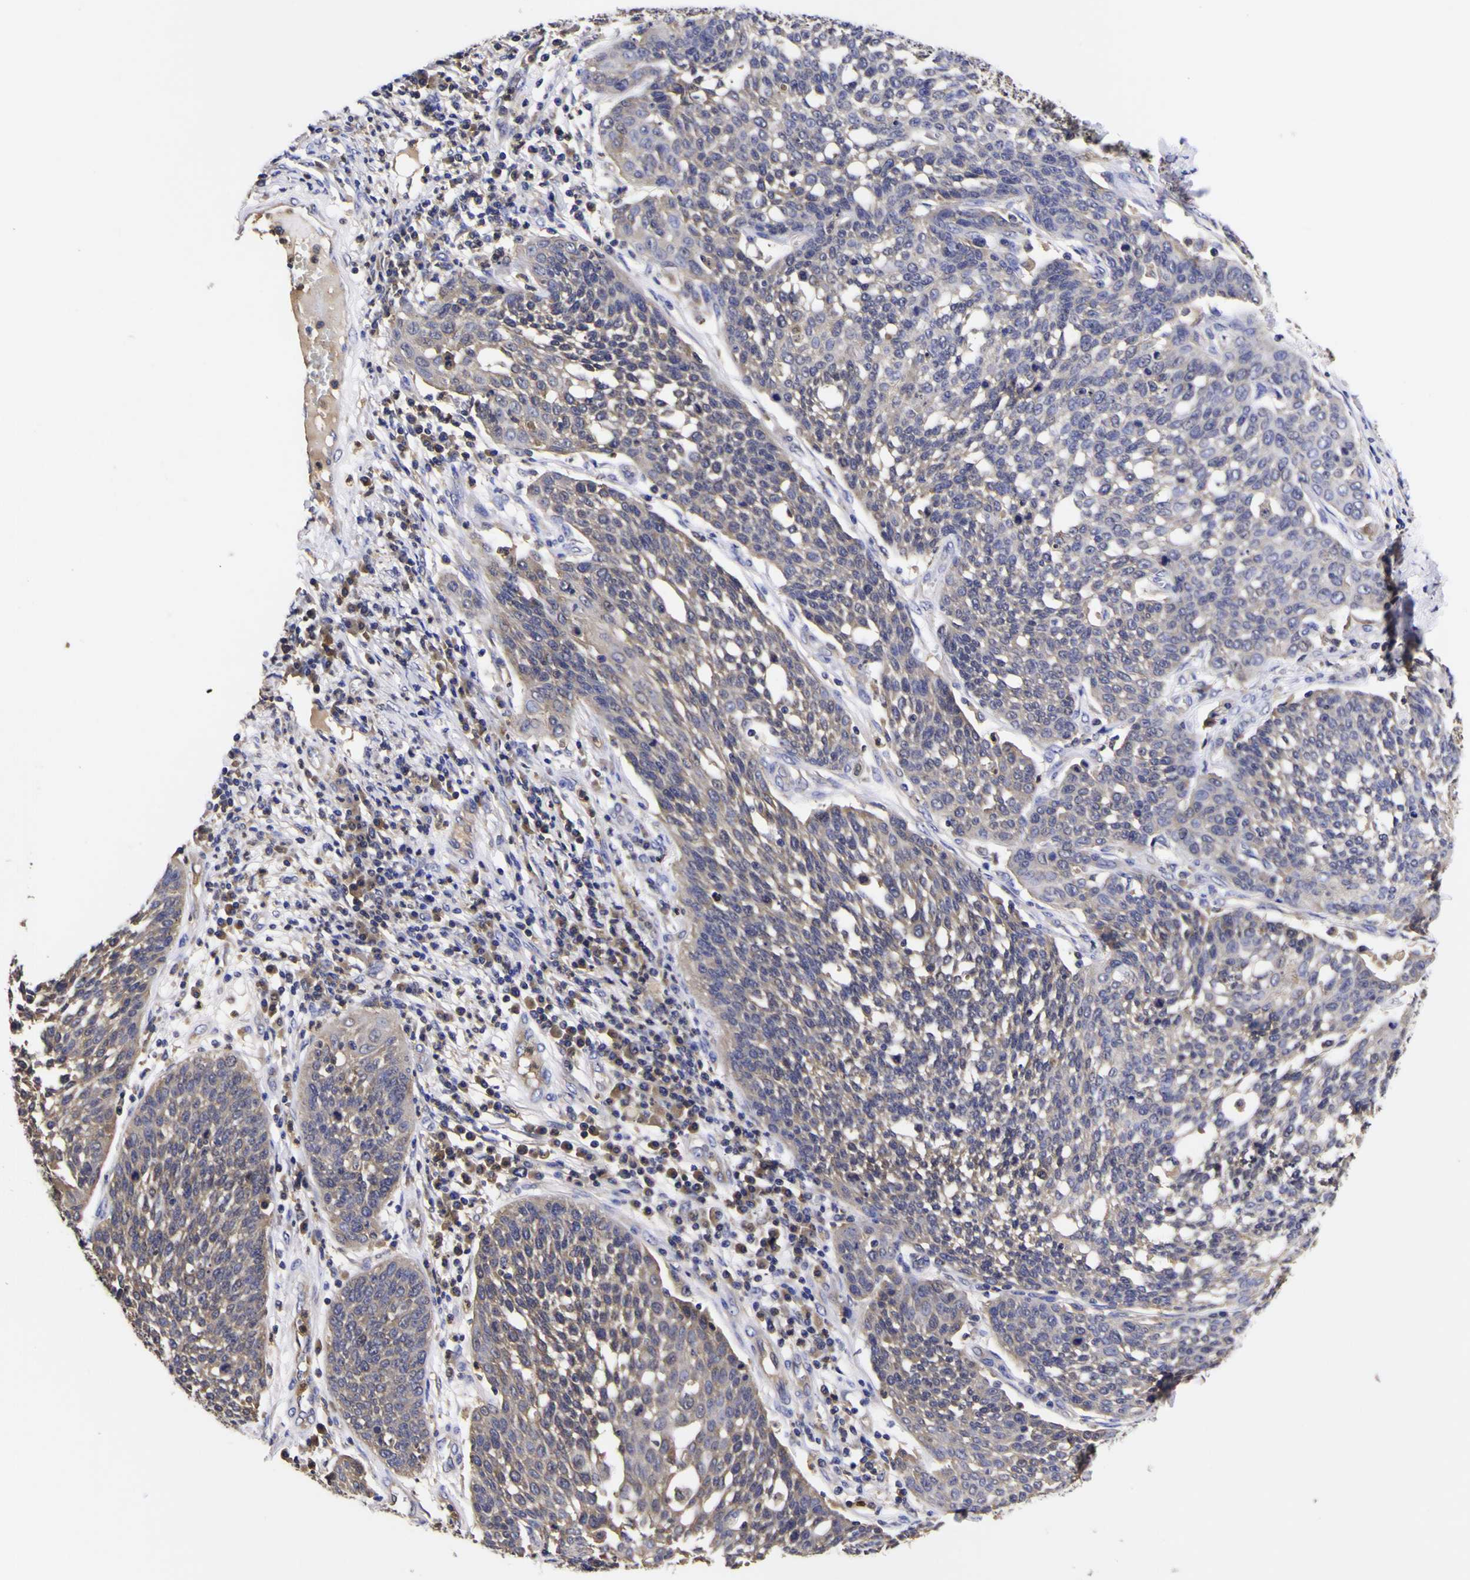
{"staining": {"intensity": "negative", "quantity": "none", "location": "none"}, "tissue": "cervical cancer", "cell_type": "Tumor cells", "image_type": "cancer", "snomed": [{"axis": "morphology", "description": "Squamous cell carcinoma, NOS"}, {"axis": "topography", "description": "Cervix"}], "caption": "Human squamous cell carcinoma (cervical) stained for a protein using immunohistochemistry (IHC) reveals no staining in tumor cells.", "gene": "MAPK14", "patient": {"sex": "female", "age": 34}}